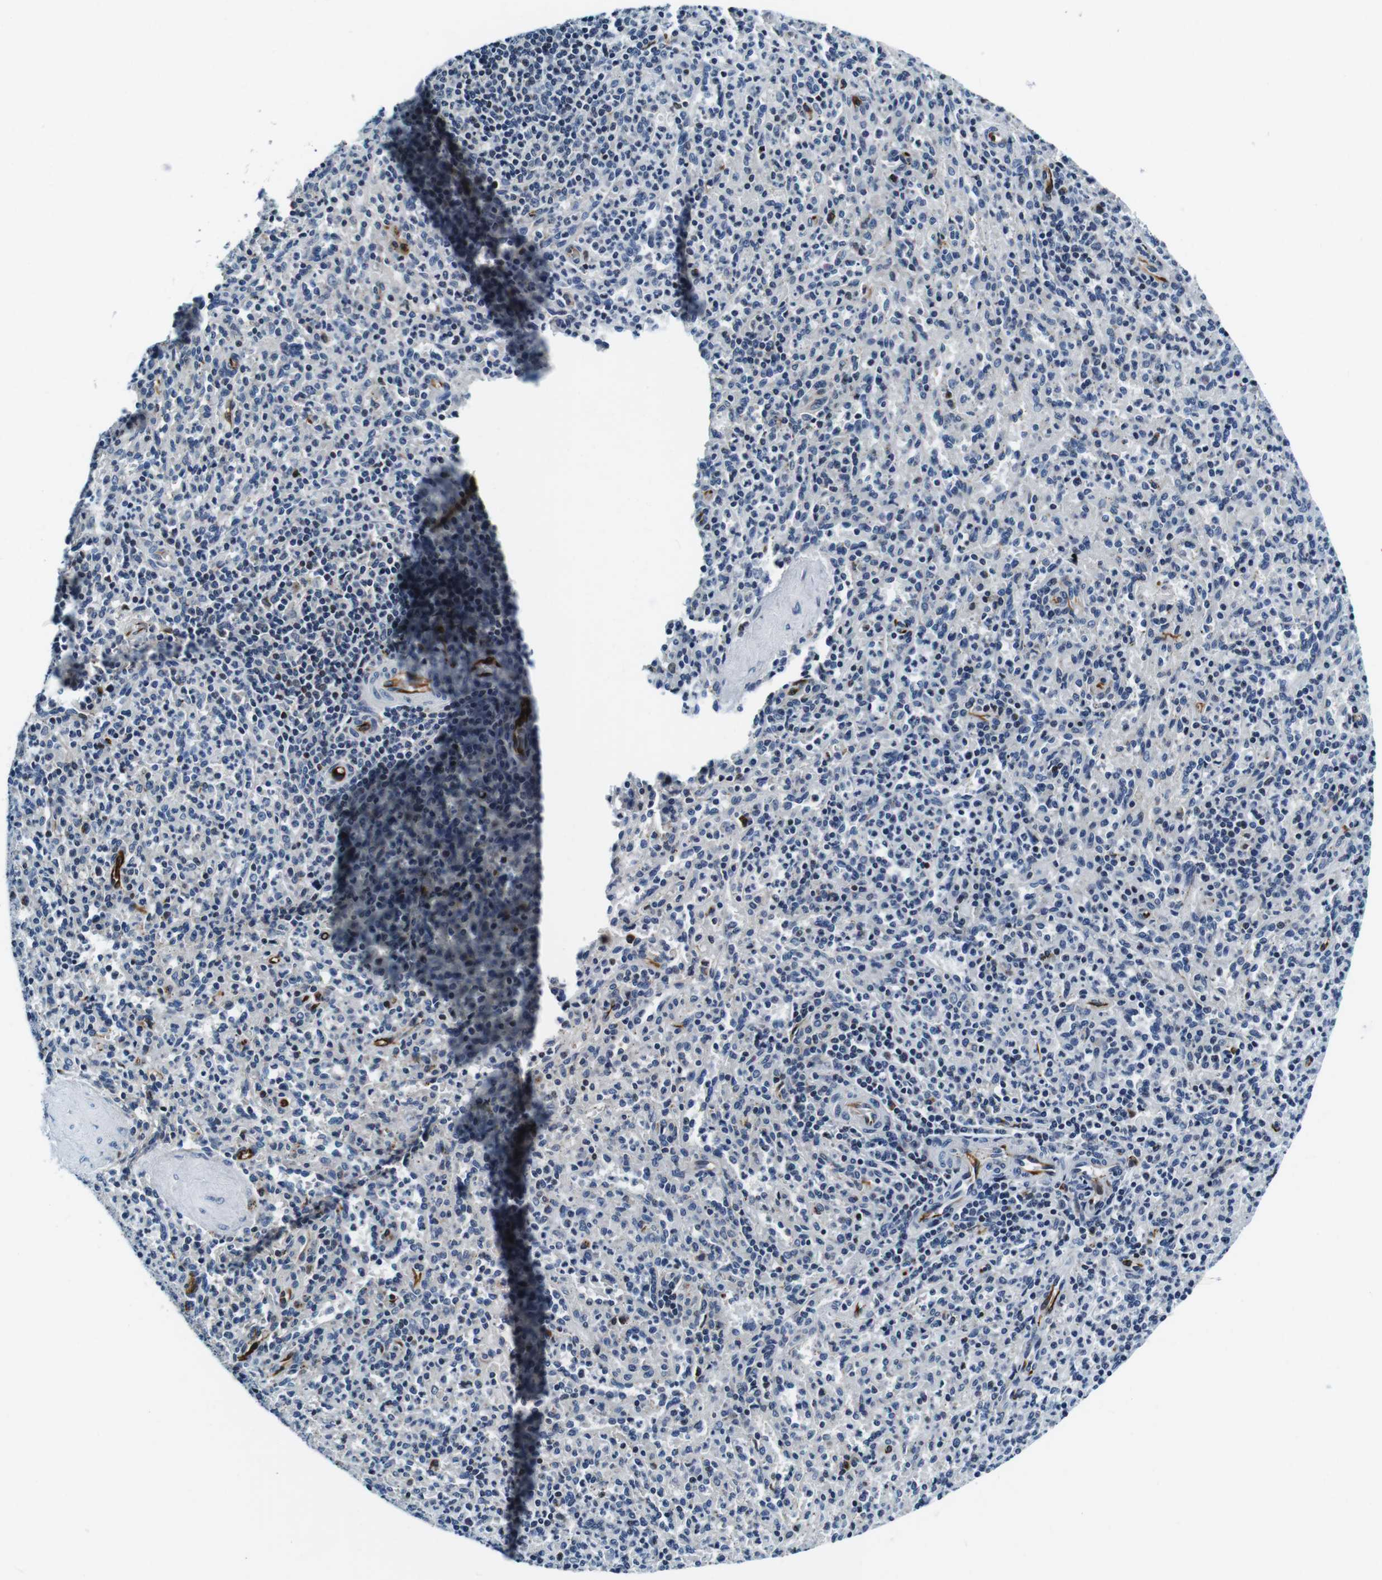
{"staining": {"intensity": "weak", "quantity": "<25%", "location": "cytoplasmic/membranous"}, "tissue": "spleen", "cell_type": "Cells in red pulp", "image_type": "normal", "snomed": [{"axis": "morphology", "description": "Normal tissue, NOS"}, {"axis": "topography", "description": "Spleen"}], "caption": "The image demonstrates no staining of cells in red pulp in benign spleen. (Brightfield microscopy of DAB IHC at high magnification).", "gene": "FAR2", "patient": {"sex": "male", "age": 36}}